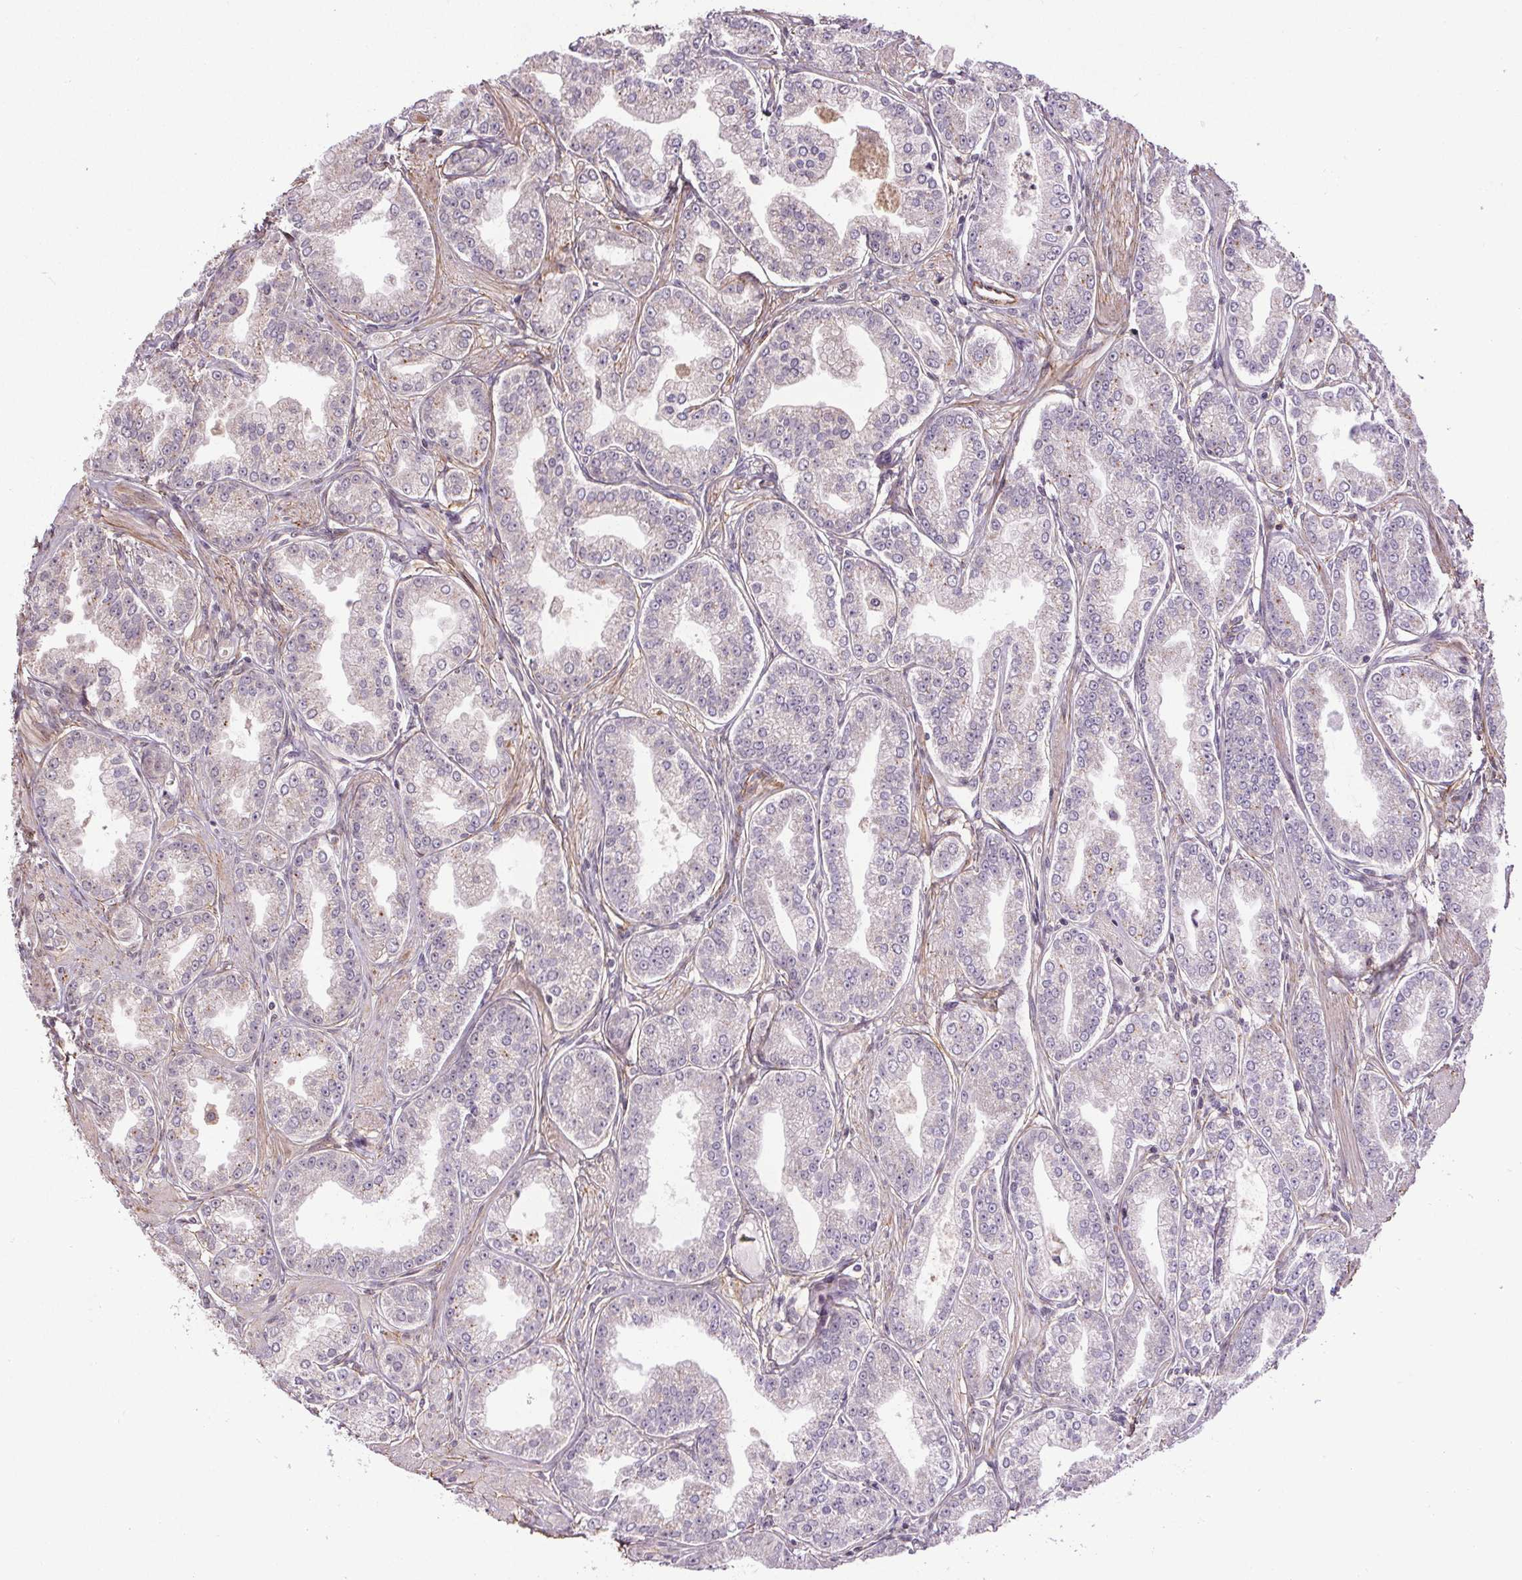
{"staining": {"intensity": "negative", "quantity": "none", "location": "none"}, "tissue": "prostate cancer", "cell_type": "Tumor cells", "image_type": "cancer", "snomed": [{"axis": "morphology", "description": "Adenocarcinoma, NOS"}, {"axis": "topography", "description": "Prostate"}], "caption": "IHC image of neoplastic tissue: prostate cancer (adenocarcinoma) stained with DAB displays no significant protein positivity in tumor cells.", "gene": "KIAA0232", "patient": {"sex": "male", "age": 71}}